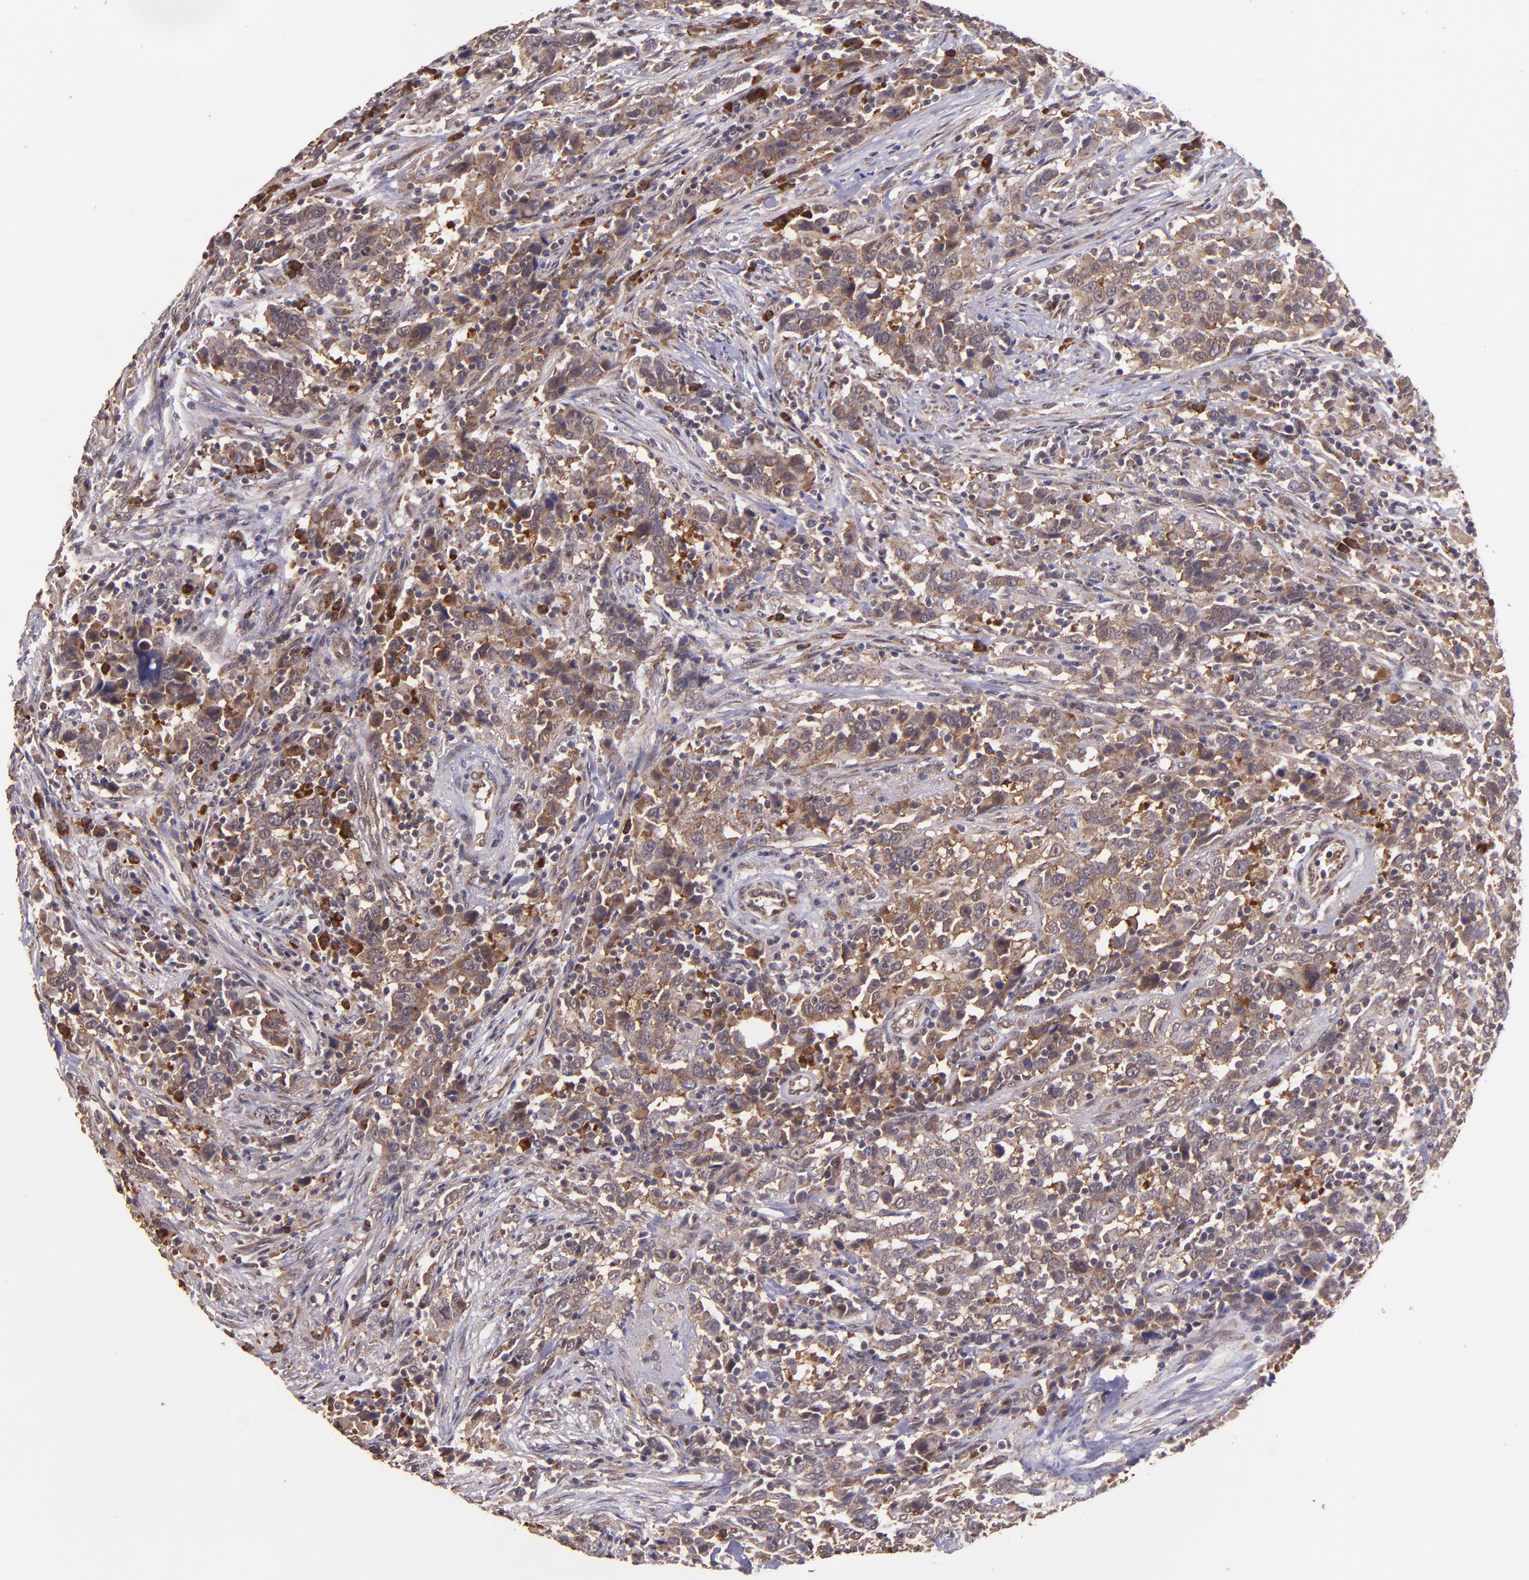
{"staining": {"intensity": "moderate", "quantity": ">75%", "location": "cytoplasmic/membranous"}, "tissue": "urothelial cancer", "cell_type": "Tumor cells", "image_type": "cancer", "snomed": [{"axis": "morphology", "description": "Urothelial carcinoma, High grade"}, {"axis": "topography", "description": "Urinary bladder"}], "caption": "Moderate cytoplasmic/membranous staining for a protein is seen in approximately >75% of tumor cells of urothelial cancer using immunohistochemistry.", "gene": "USP51", "patient": {"sex": "male", "age": 61}}